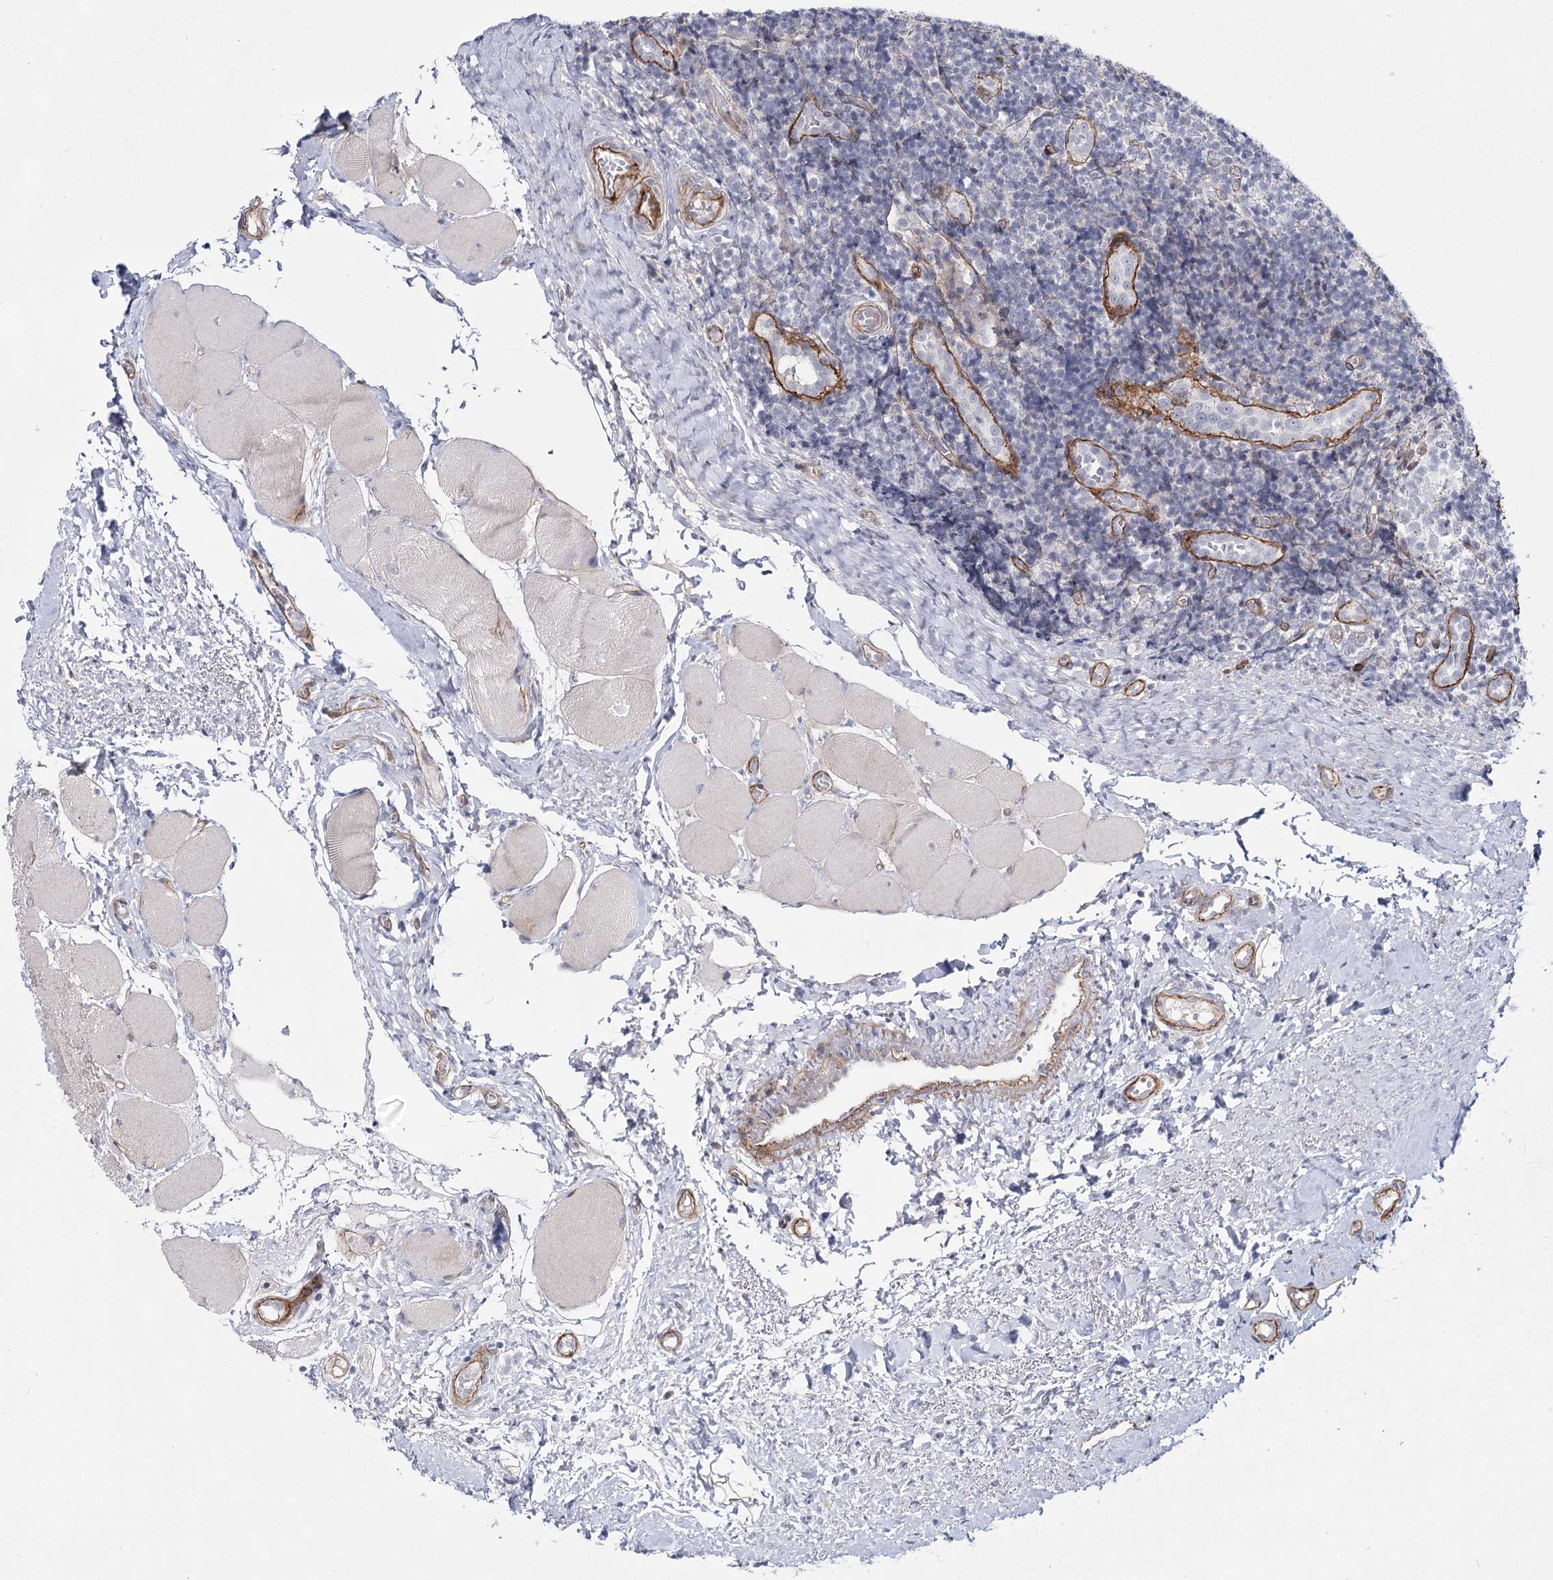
{"staining": {"intensity": "negative", "quantity": "none", "location": "none"}, "tissue": "tonsil", "cell_type": "Germinal center cells", "image_type": "normal", "snomed": [{"axis": "morphology", "description": "Normal tissue, NOS"}, {"axis": "topography", "description": "Tonsil"}], "caption": "The photomicrograph reveals no significant positivity in germinal center cells of tonsil.", "gene": "ATL2", "patient": {"sex": "female", "age": 19}}